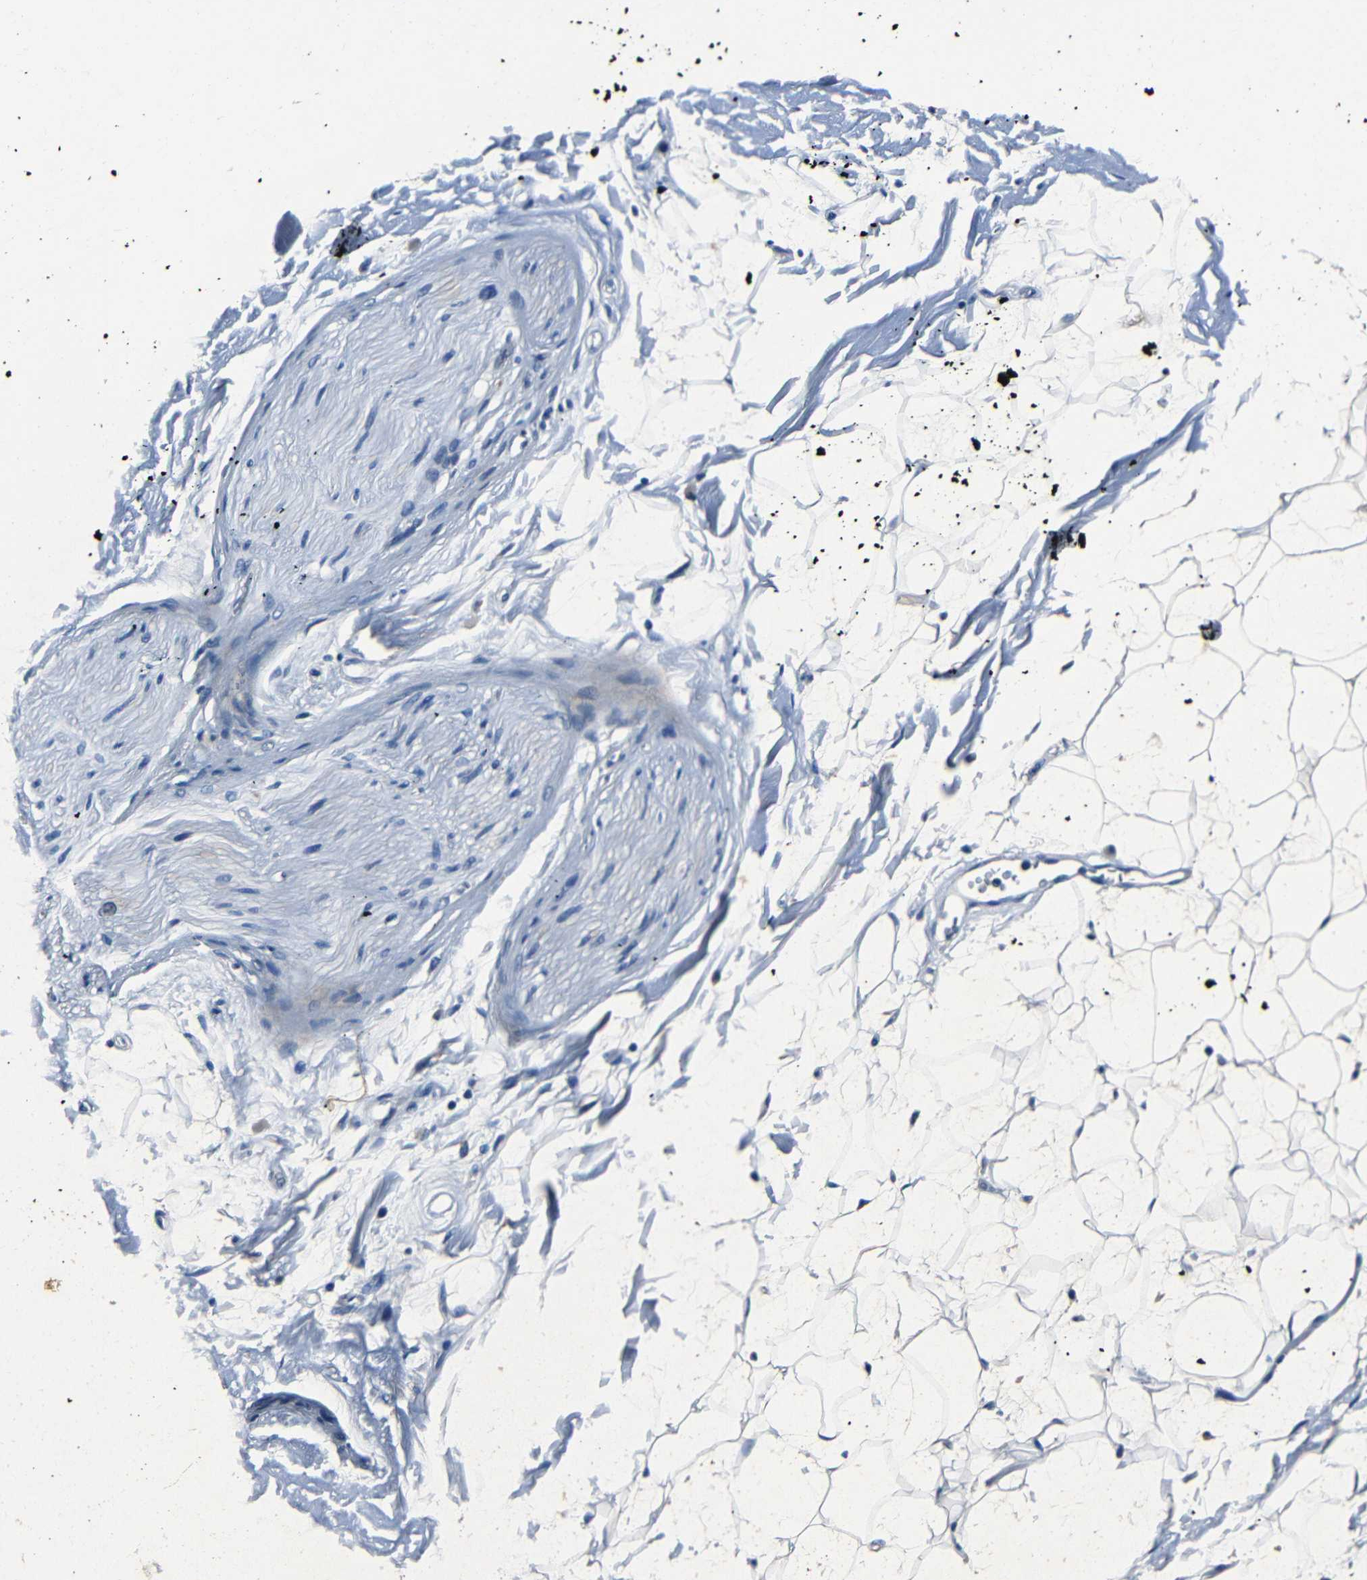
{"staining": {"intensity": "negative", "quantity": "none", "location": "none"}, "tissue": "adipose tissue", "cell_type": "Adipocytes", "image_type": "normal", "snomed": [{"axis": "morphology", "description": "Normal tissue, NOS"}, {"axis": "topography", "description": "Soft tissue"}], "caption": "Unremarkable adipose tissue was stained to show a protein in brown. There is no significant expression in adipocytes. The staining is performed using DAB (3,3'-diaminobenzidine) brown chromogen with nuclei counter-stained in using hematoxylin.", "gene": "NCMAP", "patient": {"sex": "male", "age": 72}}